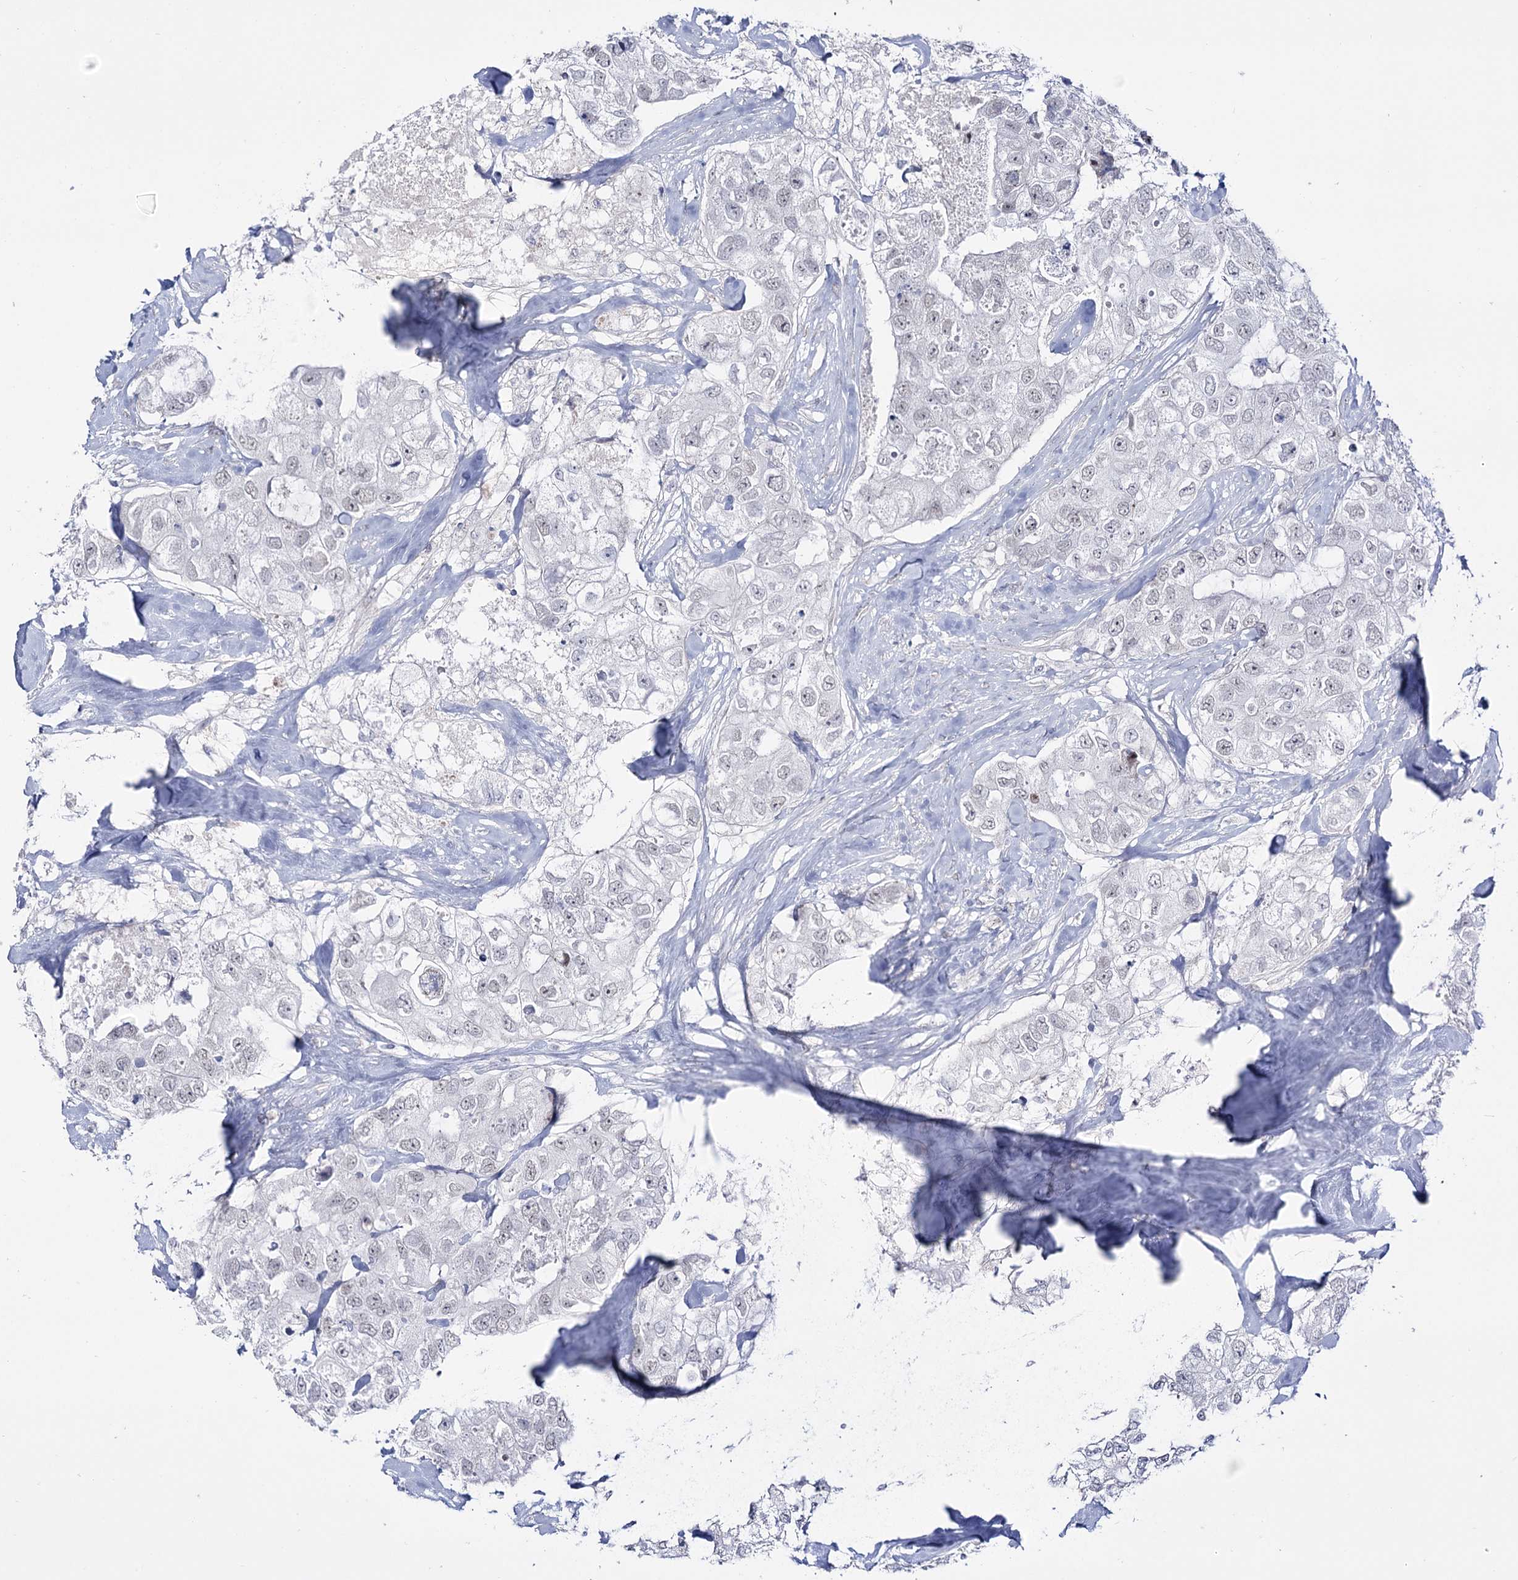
{"staining": {"intensity": "negative", "quantity": "none", "location": "none"}, "tissue": "breast cancer", "cell_type": "Tumor cells", "image_type": "cancer", "snomed": [{"axis": "morphology", "description": "Duct carcinoma"}, {"axis": "topography", "description": "Breast"}], "caption": "An IHC micrograph of breast infiltrating ductal carcinoma is shown. There is no staining in tumor cells of breast infiltrating ductal carcinoma.", "gene": "RBM15B", "patient": {"sex": "female", "age": 62}}